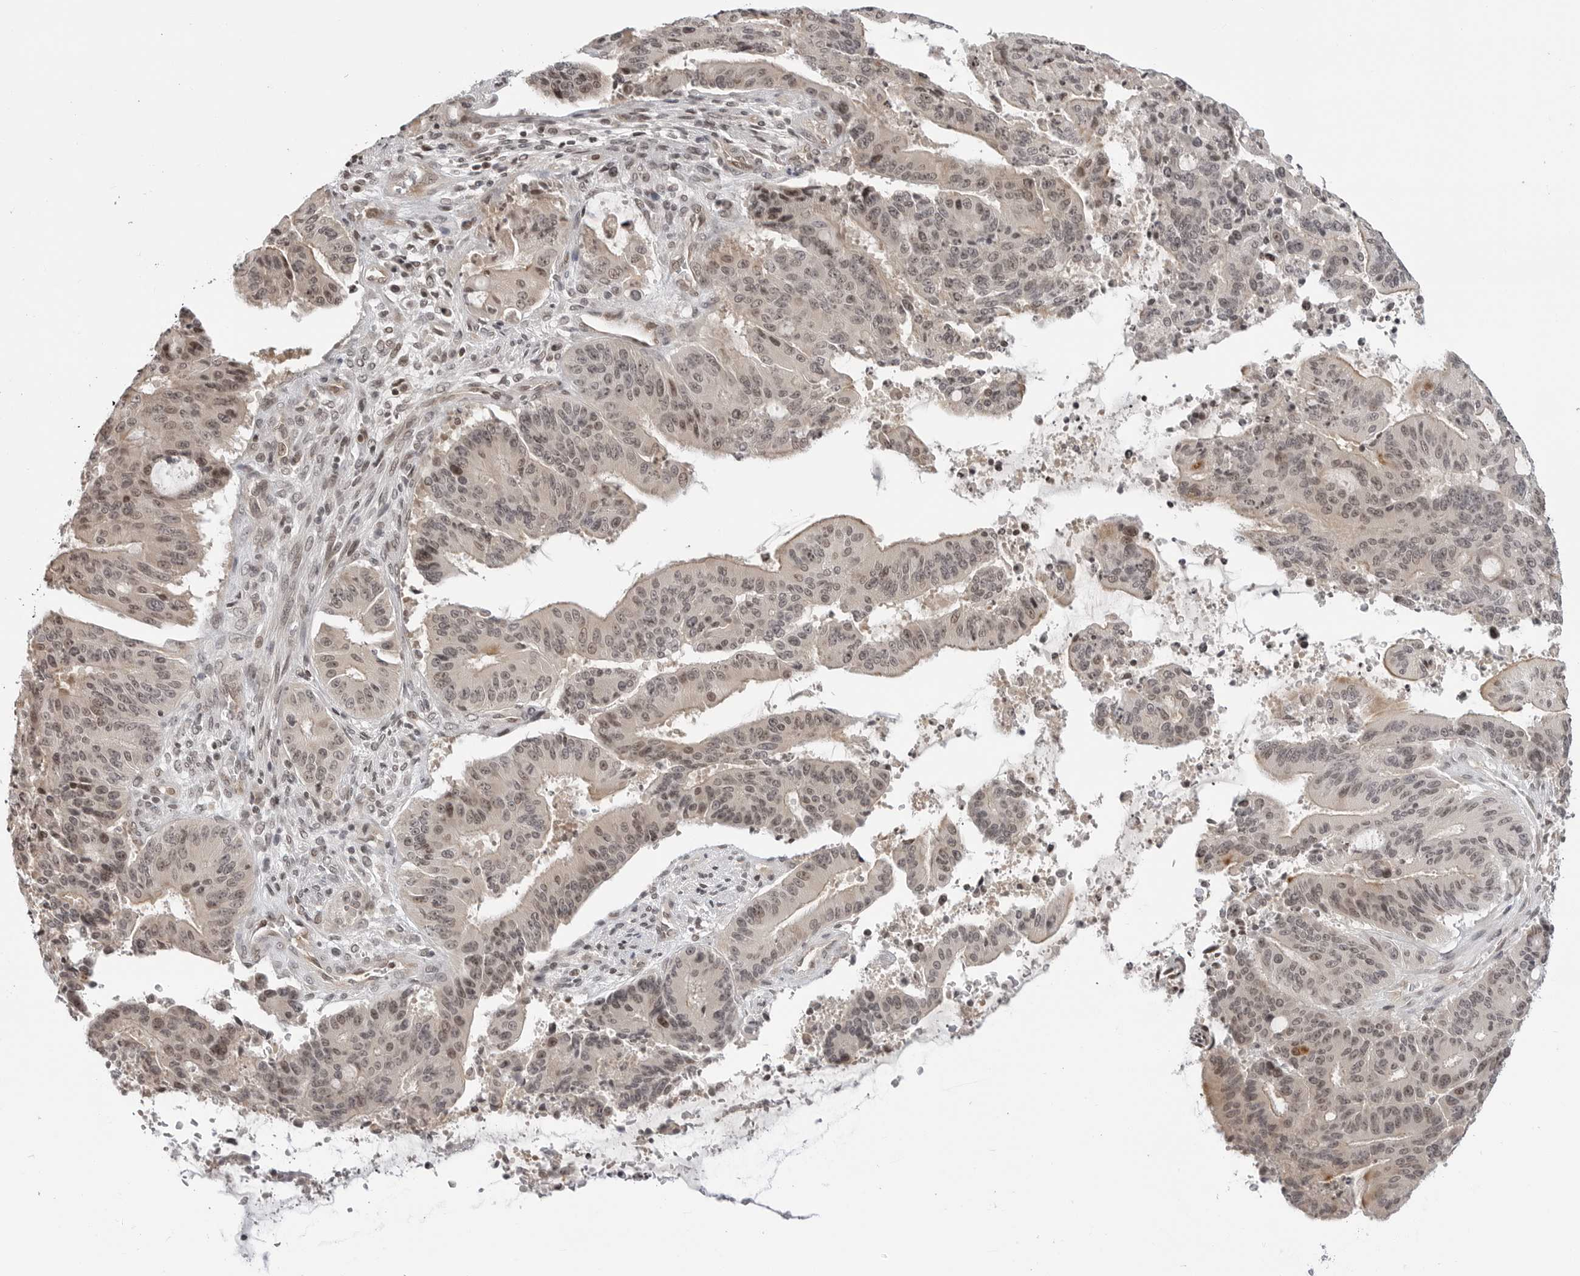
{"staining": {"intensity": "moderate", "quantity": "25%-75%", "location": "cytoplasmic/membranous,nuclear"}, "tissue": "liver cancer", "cell_type": "Tumor cells", "image_type": "cancer", "snomed": [{"axis": "morphology", "description": "Normal tissue, NOS"}, {"axis": "morphology", "description": "Cholangiocarcinoma"}, {"axis": "topography", "description": "Liver"}, {"axis": "topography", "description": "Peripheral nerve tissue"}], "caption": "DAB immunohistochemical staining of liver cancer shows moderate cytoplasmic/membranous and nuclear protein positivity in about 25%-75% of tumor cells.", "gene": "C8orf33", "patient": {"sex": "female", "age": 73}}